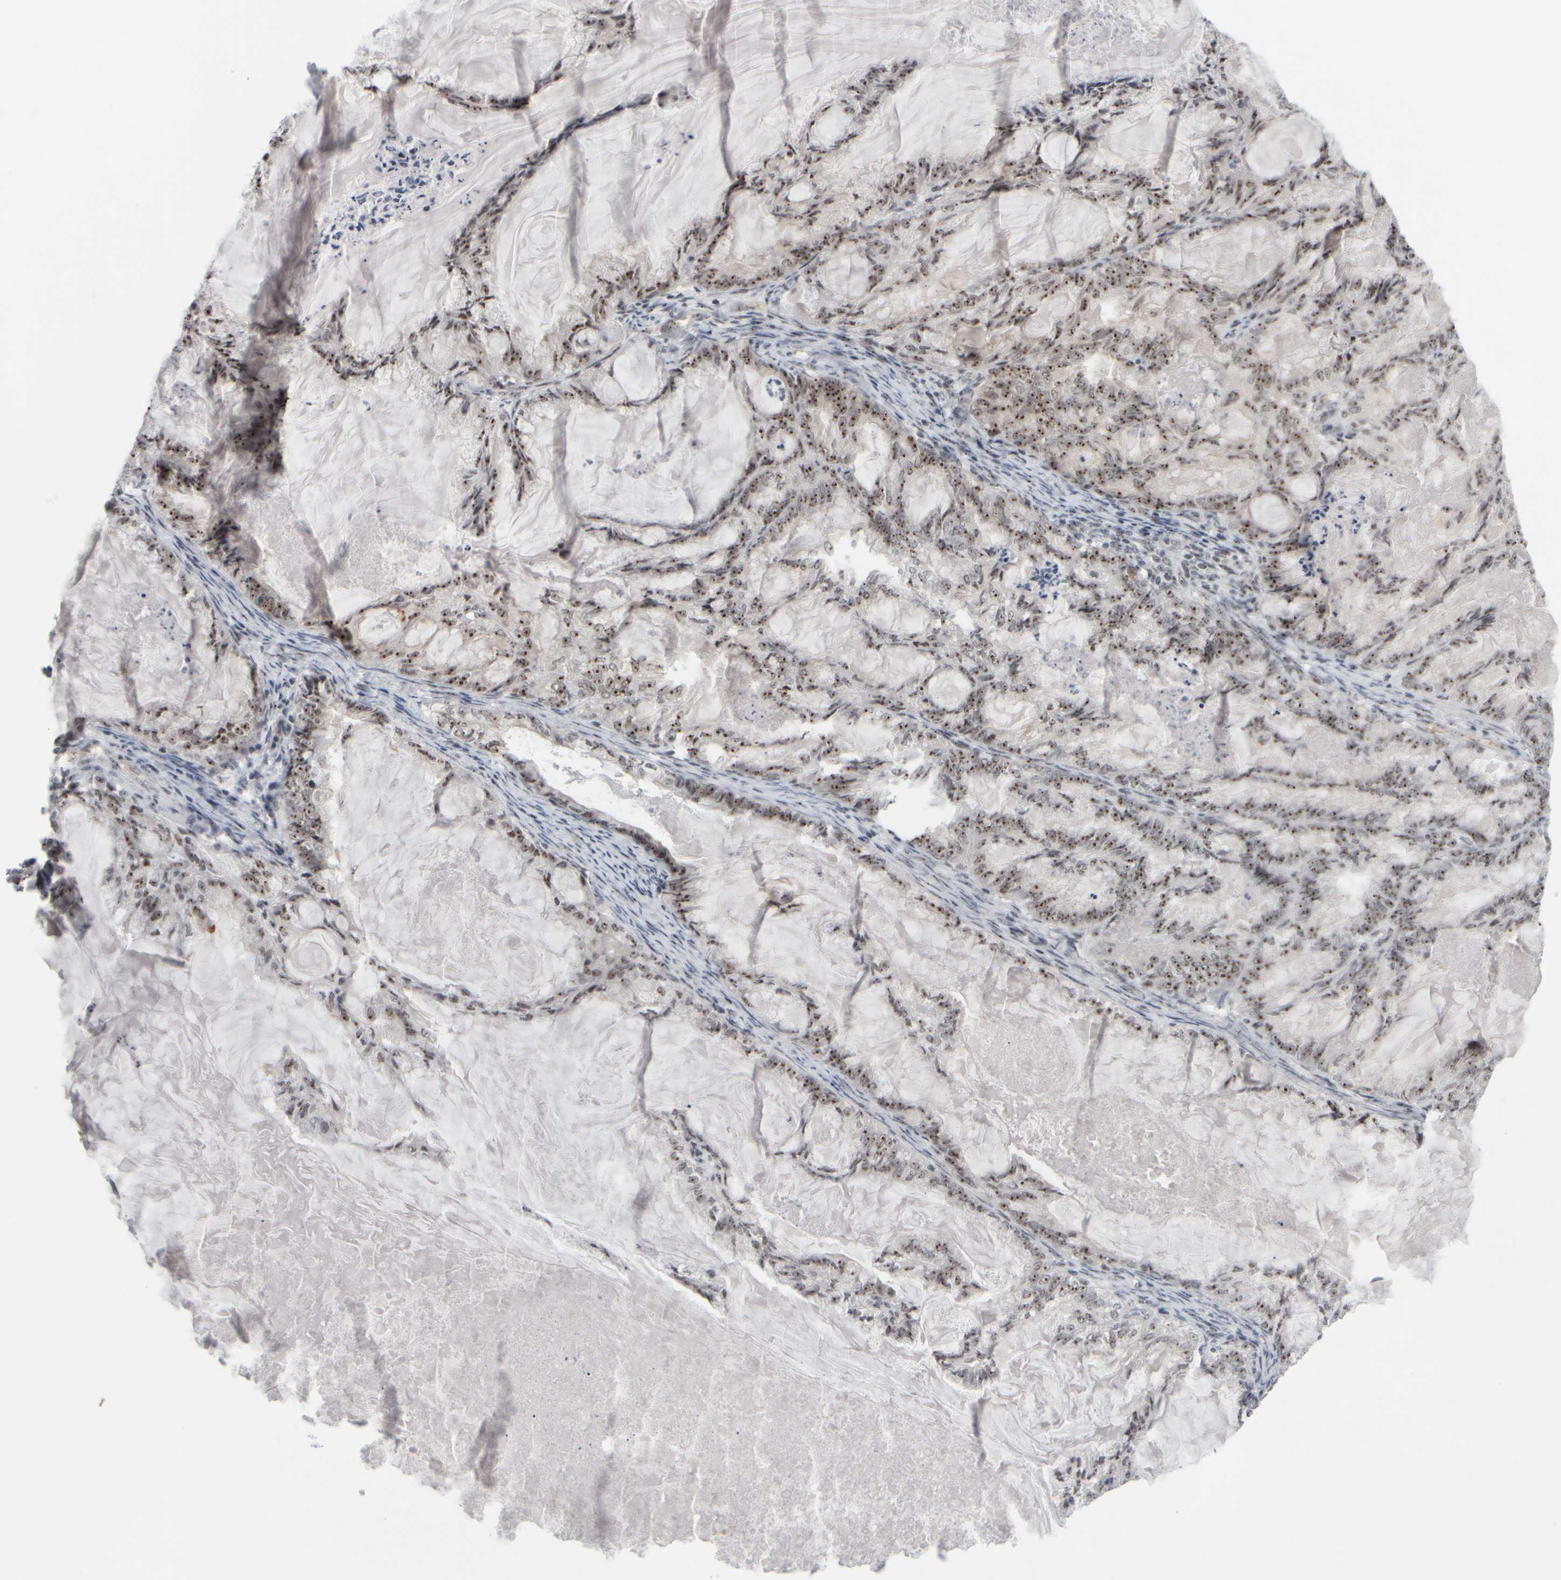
{"staining": {"intensity": "moderate", "quantity": ">75%", "location": "nuclear"}, "tissue": "endometrial cancer", "cell_type": "Tumor cells", "image_type": "cancer", "snomed": [{"axis": "morphology", "description": "Adenocarcinoma, NOS"}, {"axis": "topography", "description": "Endometrium"}], "caption": "Brown immunohistochemical staining in human adenocarcinoma (endometrial) shows moderate nuclear staining in about >75% of tumor cells. (DAB (3,3'-diaminobenzidine) IHC with brightfield microscopy, high magnification).", "gene": "SURF6", "patient": {"sex": "female", "age": 86}}